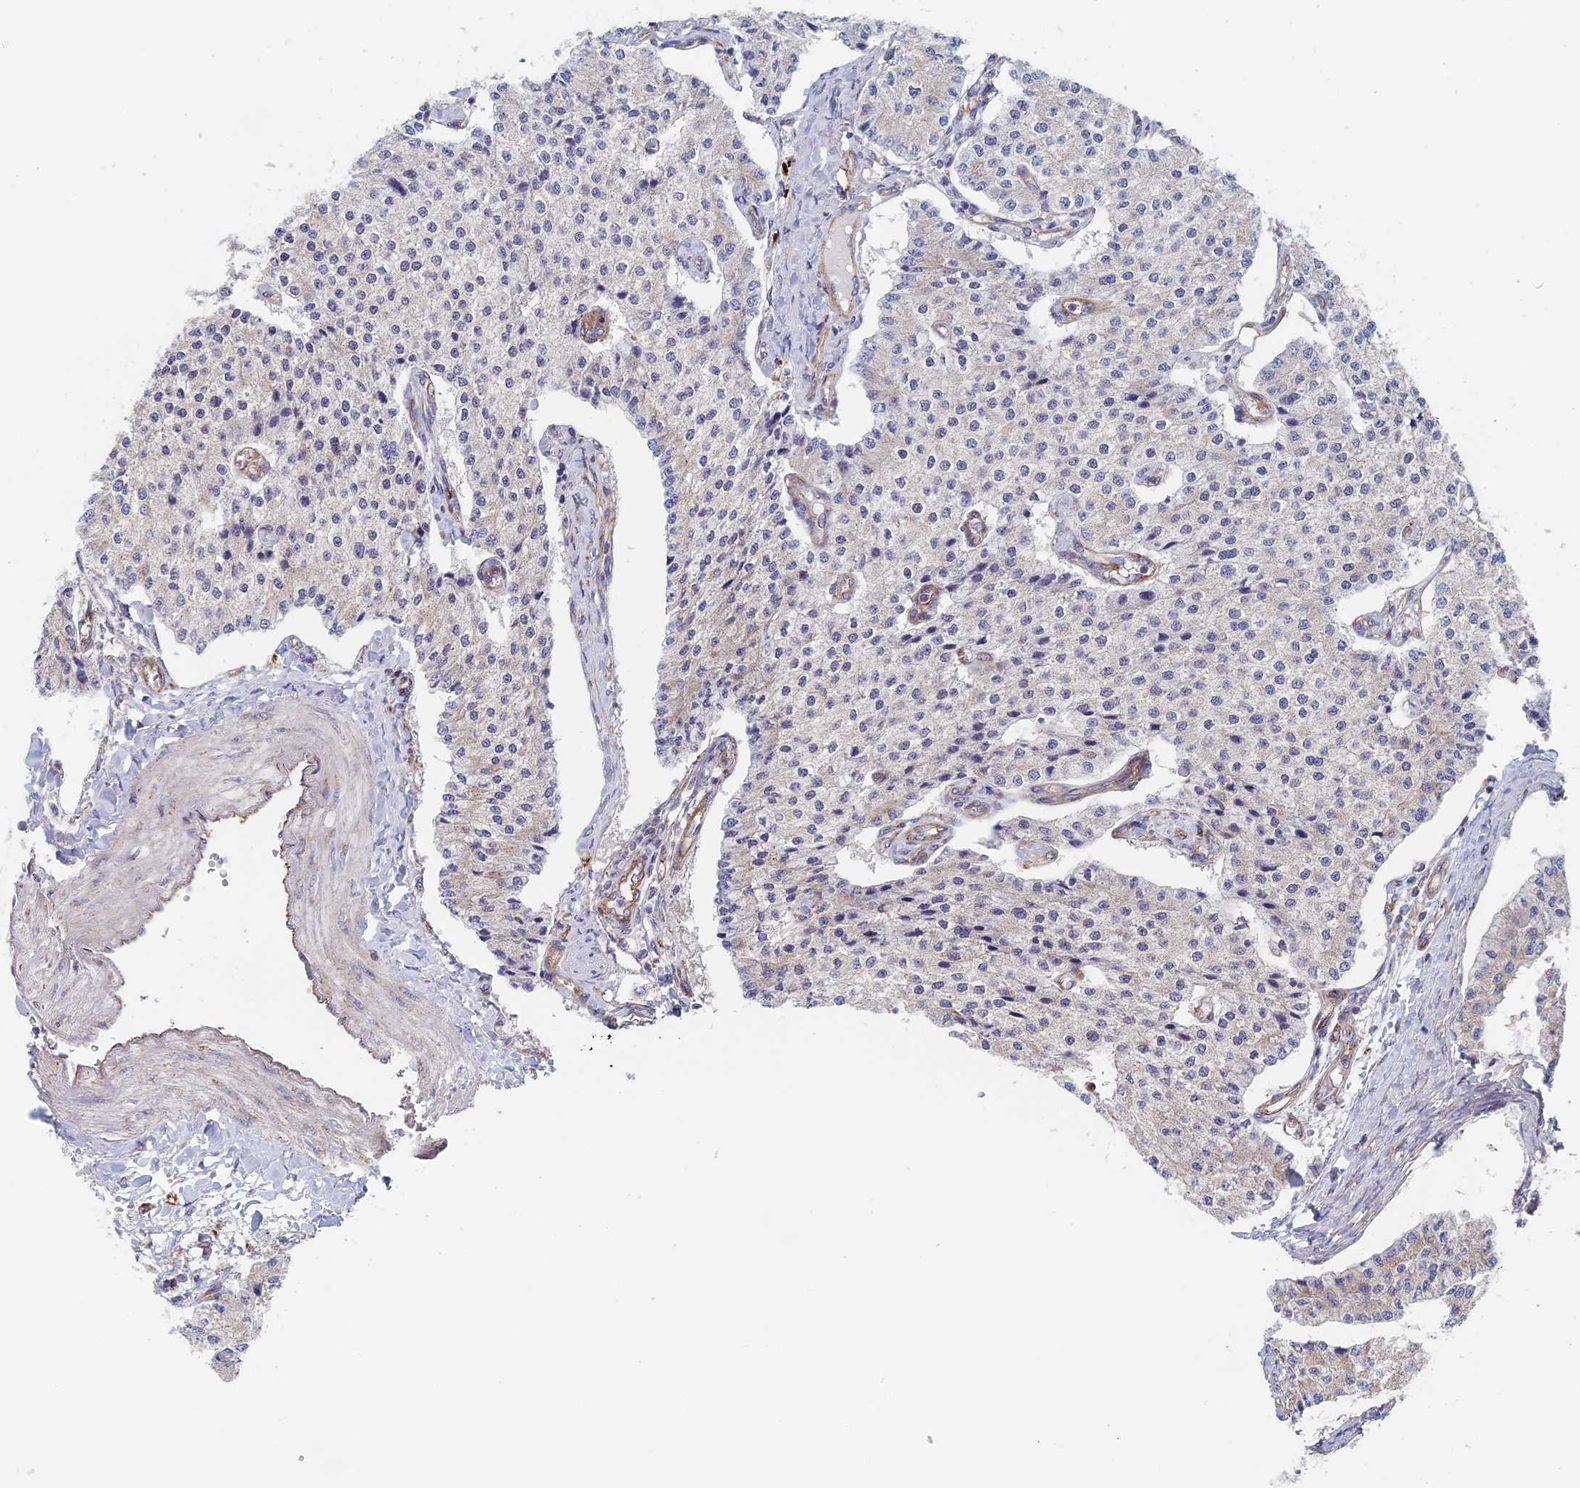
{"staining": {"intensity": "negative", "quantity": "none", "location": "none"}, "tissue": "carcinoid", "cell_type": "Tumor cells", "image_type": "cancer", "snomed": [{"axis": "morphology", "description": "Carcinoid, malignant, NOS"}, {"axis": "topography", "description": "Colon"}], "caption": "Carcinoid stained for a protein using immunohistochemistry displays no positivity tumor cells.", "gene": "DDA1", "patient": {"sex": "female", "age": 52}}